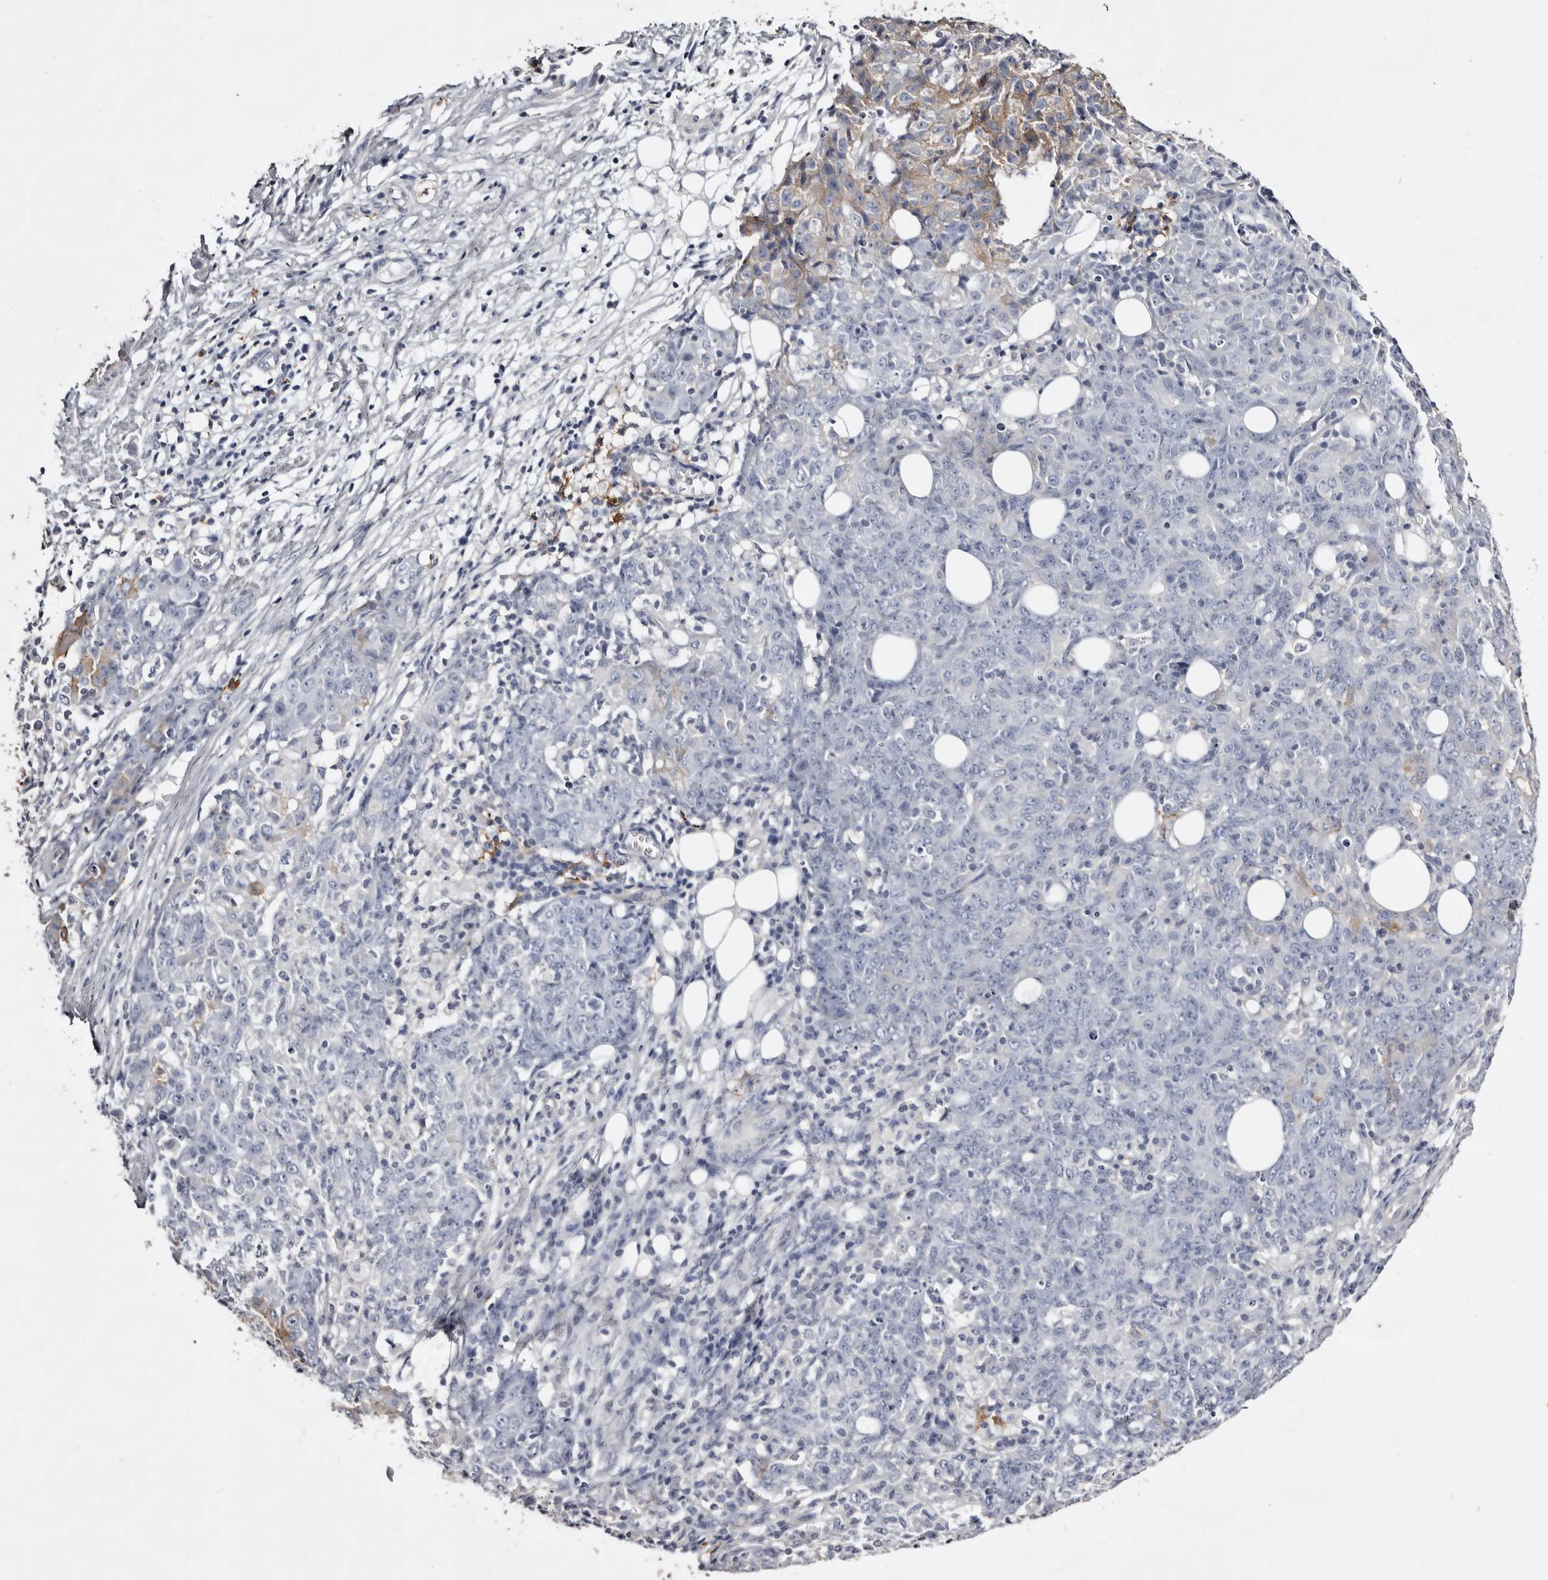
{"staining": {"intensity": "moderate", "quantity": "<25%", "location": "cytoplasmic/membranous"}, "tissue": "ovarian cancer", "cell_type": "Tumor cells", "image_type": "cancer", "snomed": [{"axis": "morphology", "description": "Carcinoma, endometroid"}, {"axis": "topography", "description": "Ovary"}], "caption": "This photomicrograph demonstrates endometroid carcinoma (ovarian) stained with immunohistochemistry to label a protein in brown. The cytoplasmic/membranous of tumor cells show moderate positivity for the protein. Nuclei are counter-stained blue.", "gene": "LAD1", "patient": {"sex": "female", "age": 42}}